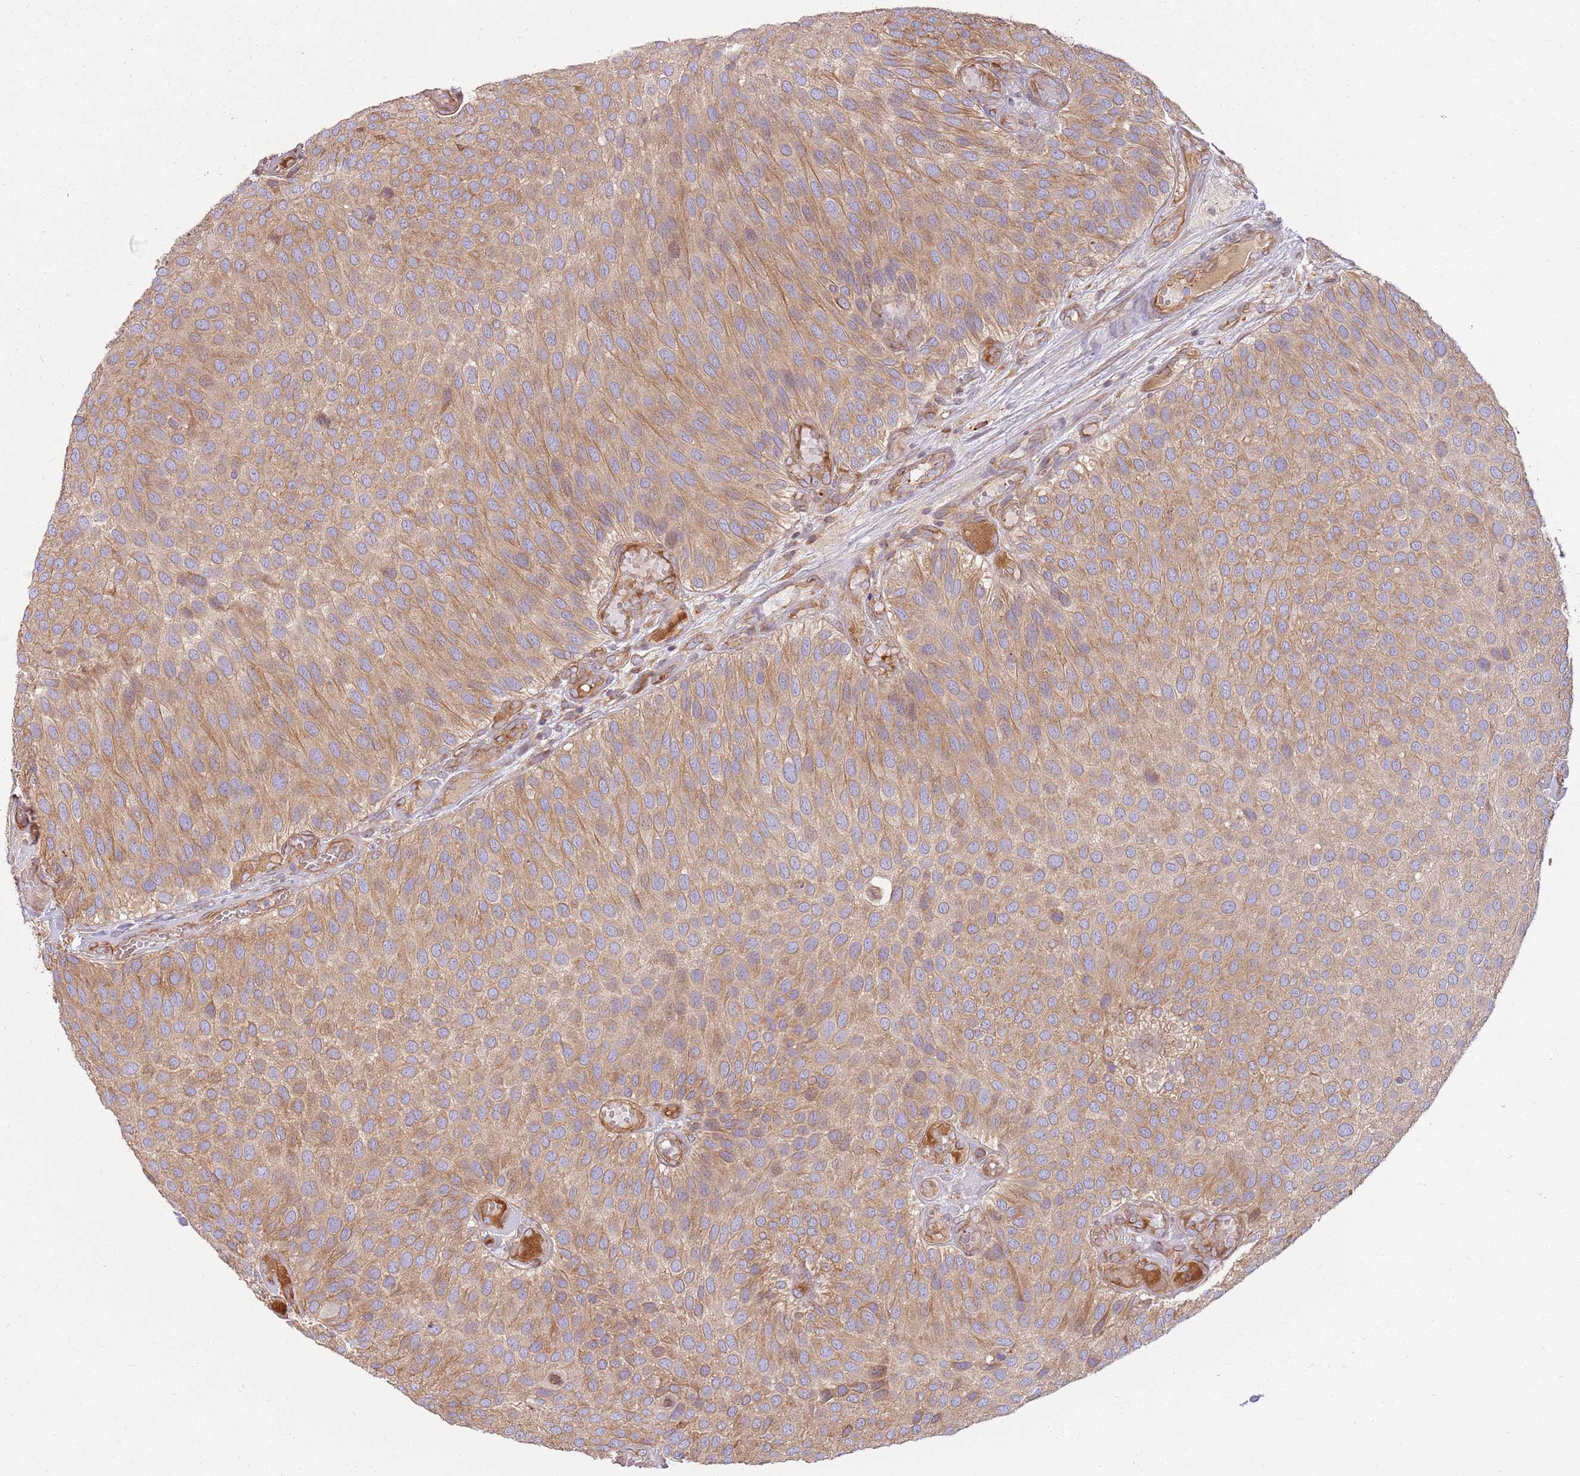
{"staining": {"intensity": "moderate", "quantity": ">75%", "location": "cytoplasmic/membranous"}, "tissue": "urothelial cancer", "cell_type": "Tumor cells", "image_type": "cancer", "snomed": [{"axis": "morphology", "description": "Urothelial carcinoma, Low grade"}, {"axis": "topography", "description": "Urinary bladder"}], "caption": "Protein staining by immunohistochemistry exhibits moderate cytoplasmic/membranous positivity in about >75% of tumor cells in low-grade urothelial carcinoma.", "gene": "EMC1", "patient": {"sex": "male", "age": 89}}